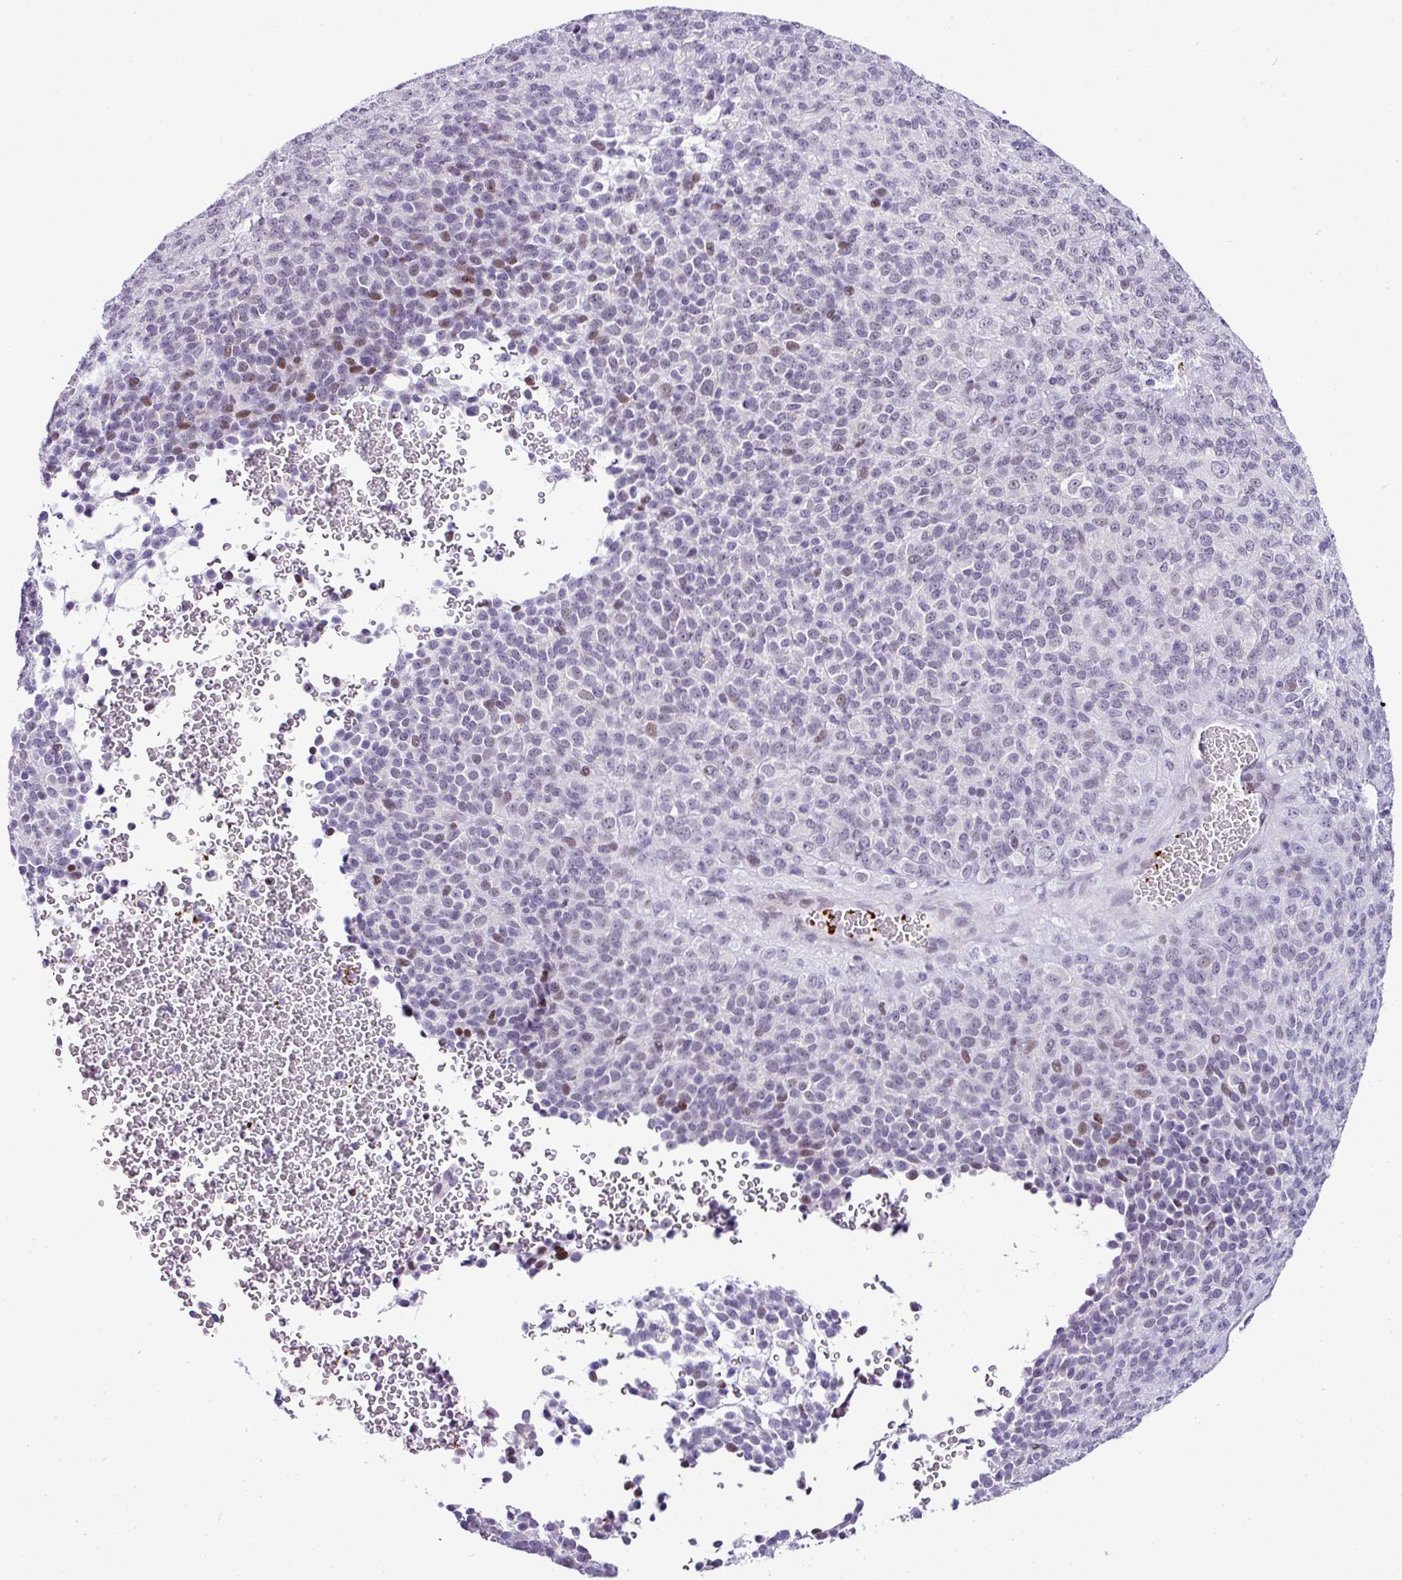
{"staining": {"intensity": "weak", "quantity": "<25%", "location": "nuclear"}, "tissue": "melanoma", "cell_type": "Tumor cells", "image_type": "cancer", "snomed": [{"axis": "morphology", "description": "Malignant melanoma, Metastatic site"}, {"axis": "topography", "description": "Brain"}], "caption": "Immunohistochemistry (IHC) image of neoplastic tissue: malignant melanoma (metastatic site) stained with DAB (3,3'-diaminobenzidine) demonstrates no significant protein positivity in tumor cells.", "gene": "CMTM5", "patient": {"sex": "female", "age": 56}}